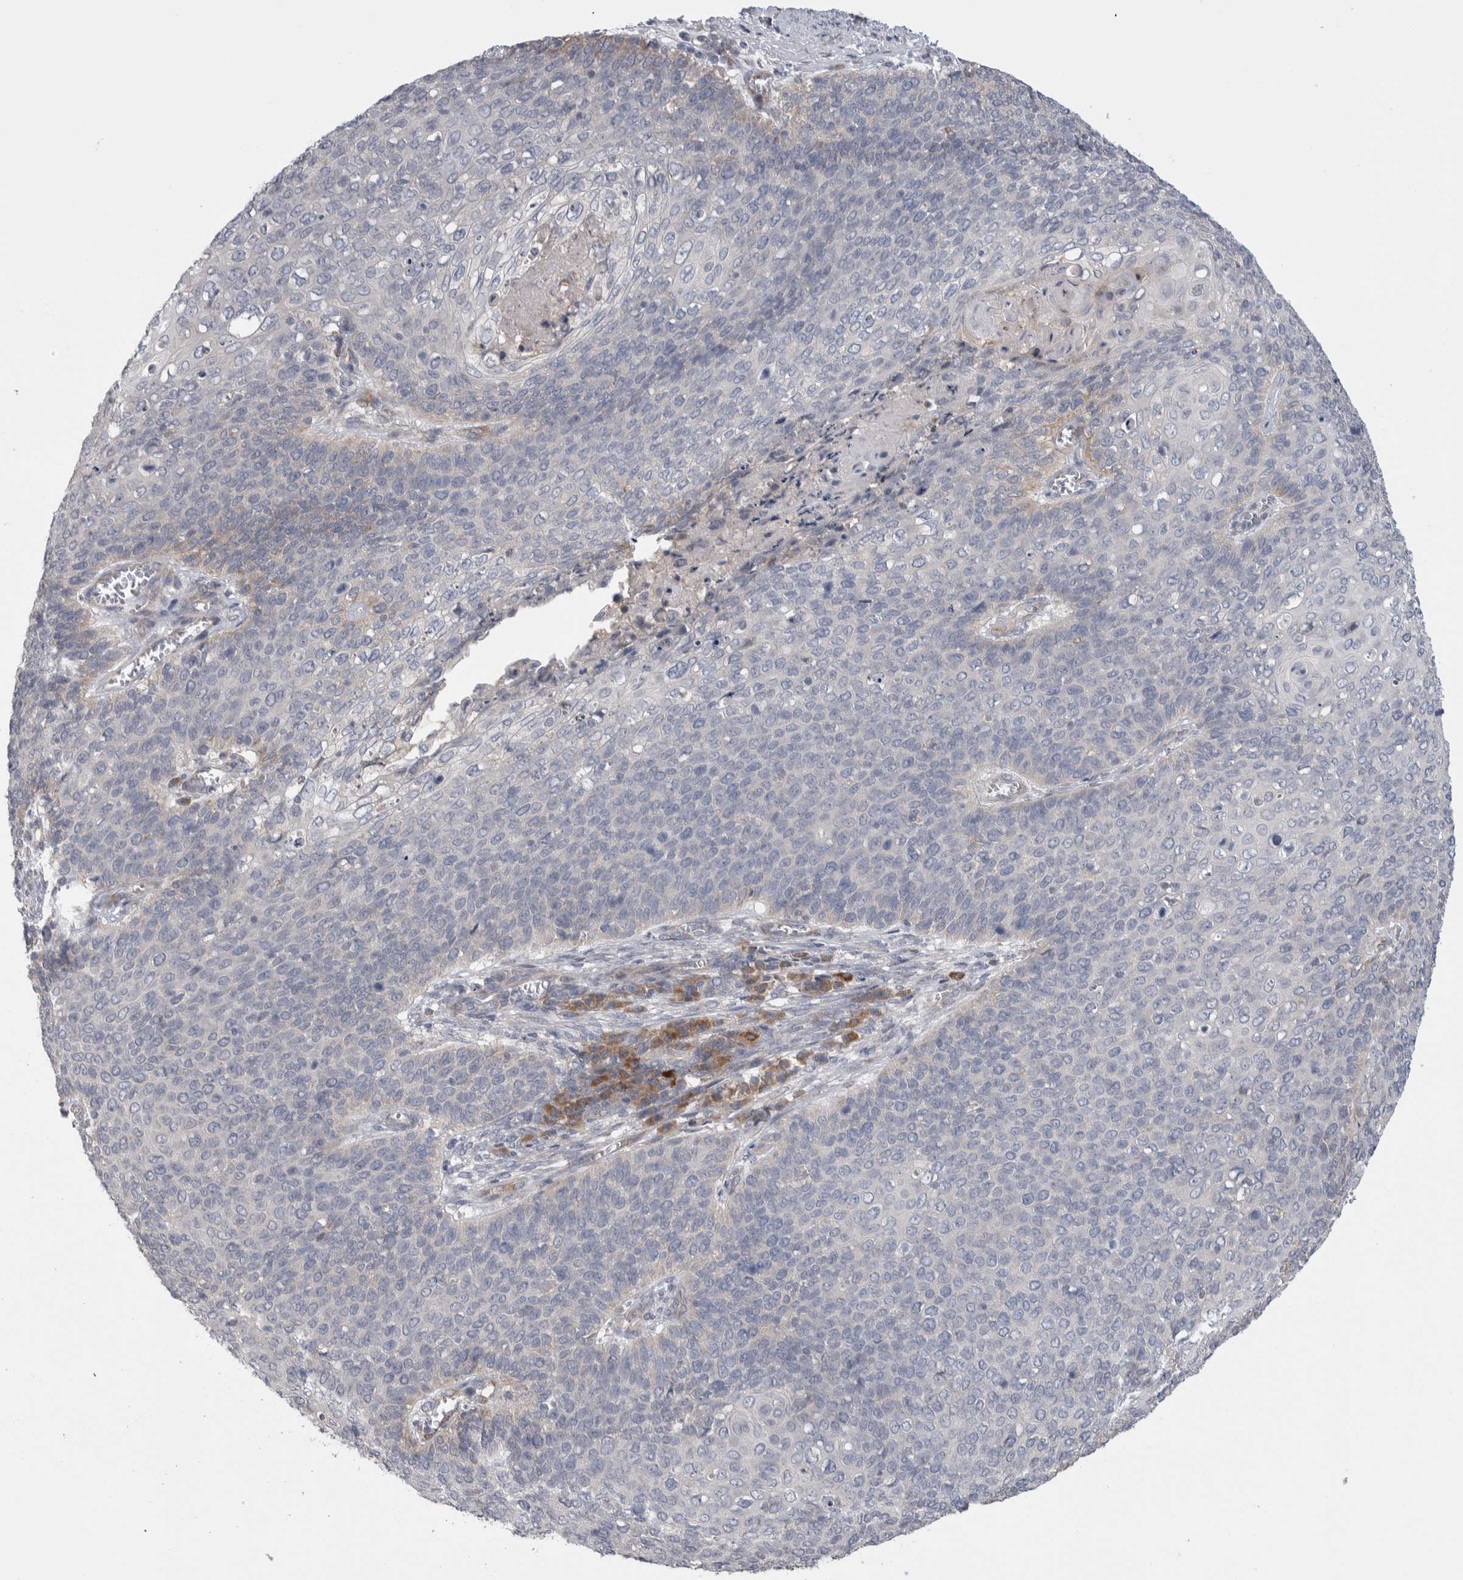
{"staining": {"intensity": "negative", "quantity": "none", "location": "none"}, "tissue": "cervical cancer", "cell_type": "Tumor cells", "image_type": "cancer", "snomed": [{"axis": "morphology", "description": "Squamous cell carcinoma, NOS"}, {"axis": "topography", "description": "Cervix"}], "caption": "High power microscopy photomicrograph of an immunohistochemistry micrograph of cervical squamous cell carcinoma, revealing no significant positivity in tumor cells.", "gene": "IBTK", "patient": {"sex": "female", "age": 39}}